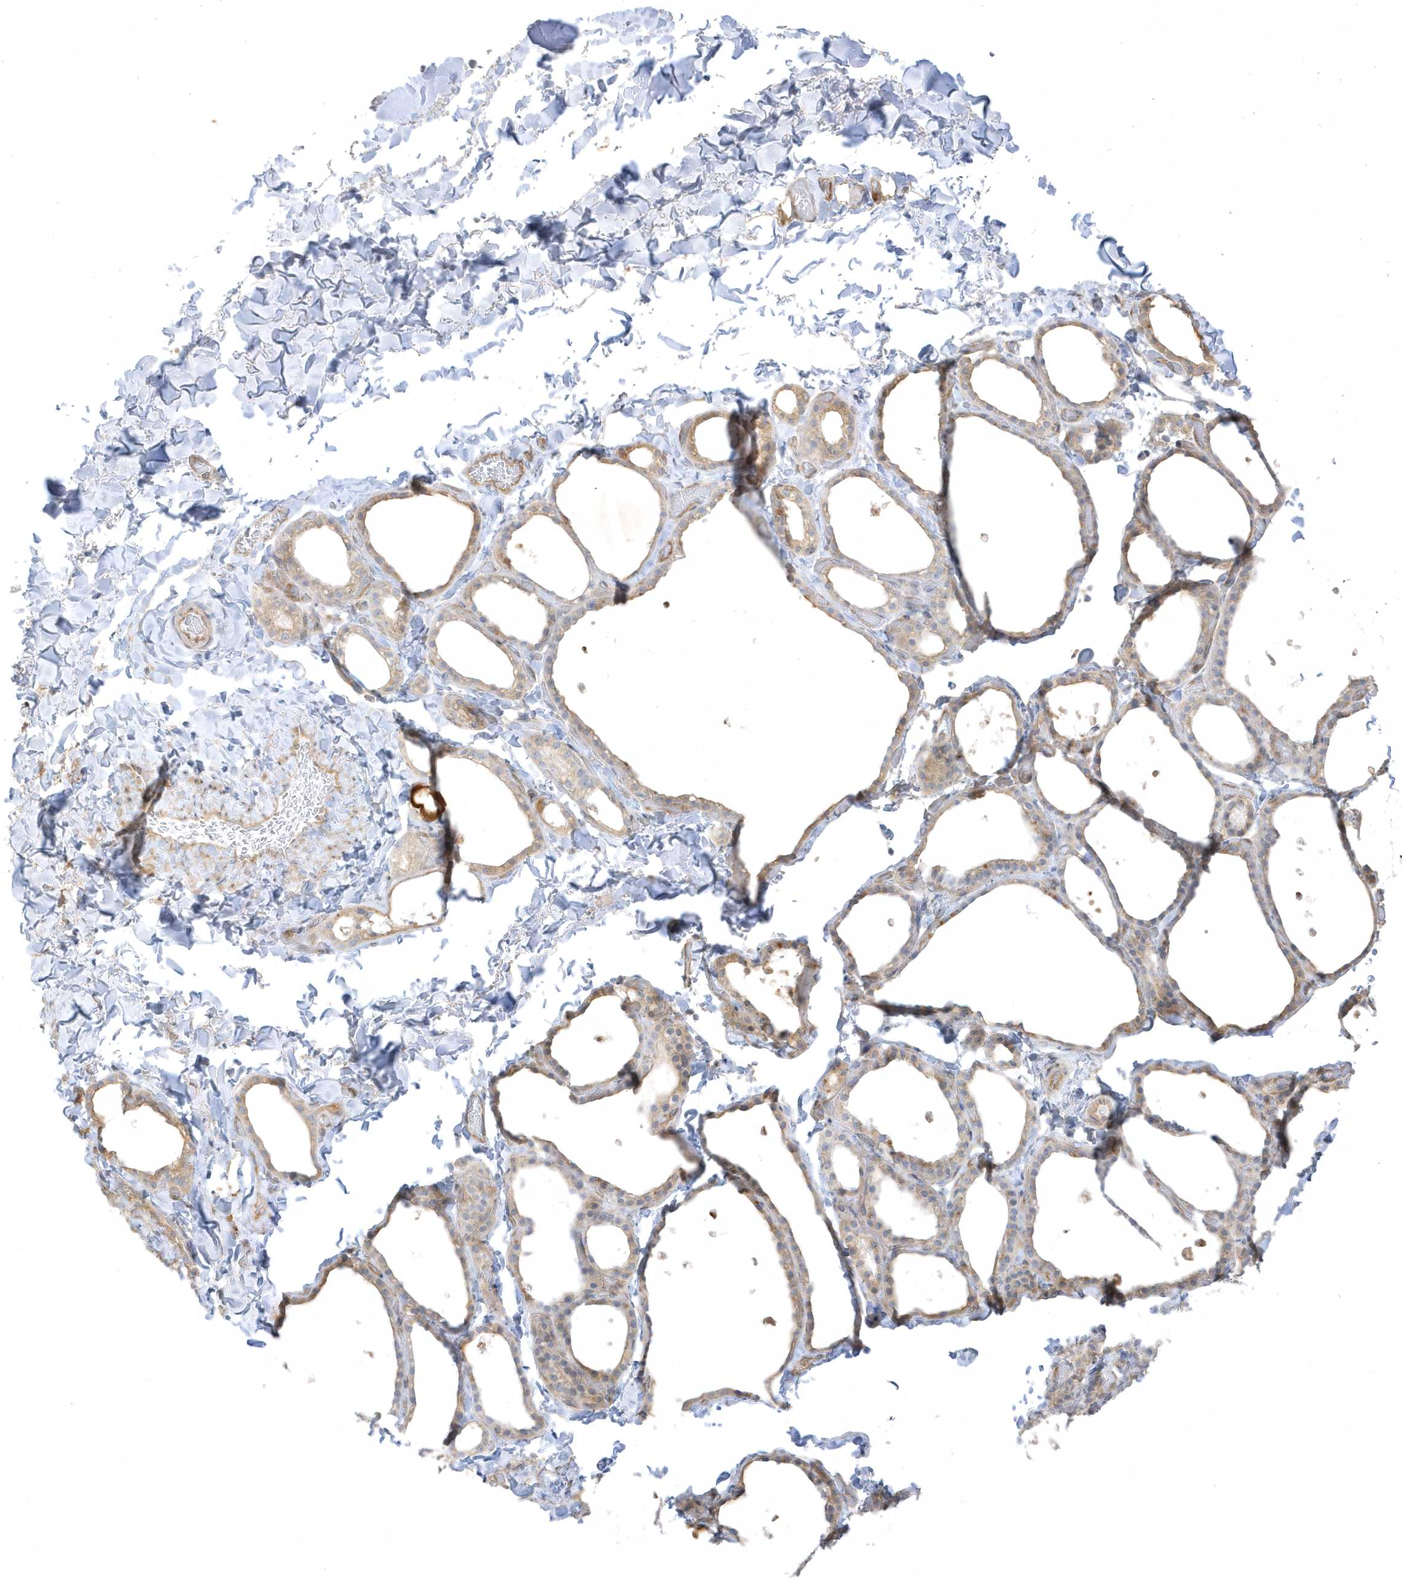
{"staining": {"intensity": "moderate", "quantity": "25%-75%", "location": "cytoplasmic/membranous"}, "tissue": "thyroid gland", "cell_type": "Glandular cells", "image_type": "normal", "snomed": [{"axis": "morphology", "description": "Normal tissue, NOS"}, {"axis": "topography", "description": "Thyroid gland"}], "caption": "Human thyroid gland stained for a protein (brown) displays moderate cytoplasmic/membranous positive staining in about 25%-75% of glandular cells.", "gene": "ARHGEF9", "patient": {"sex": "female", "age": 44}}